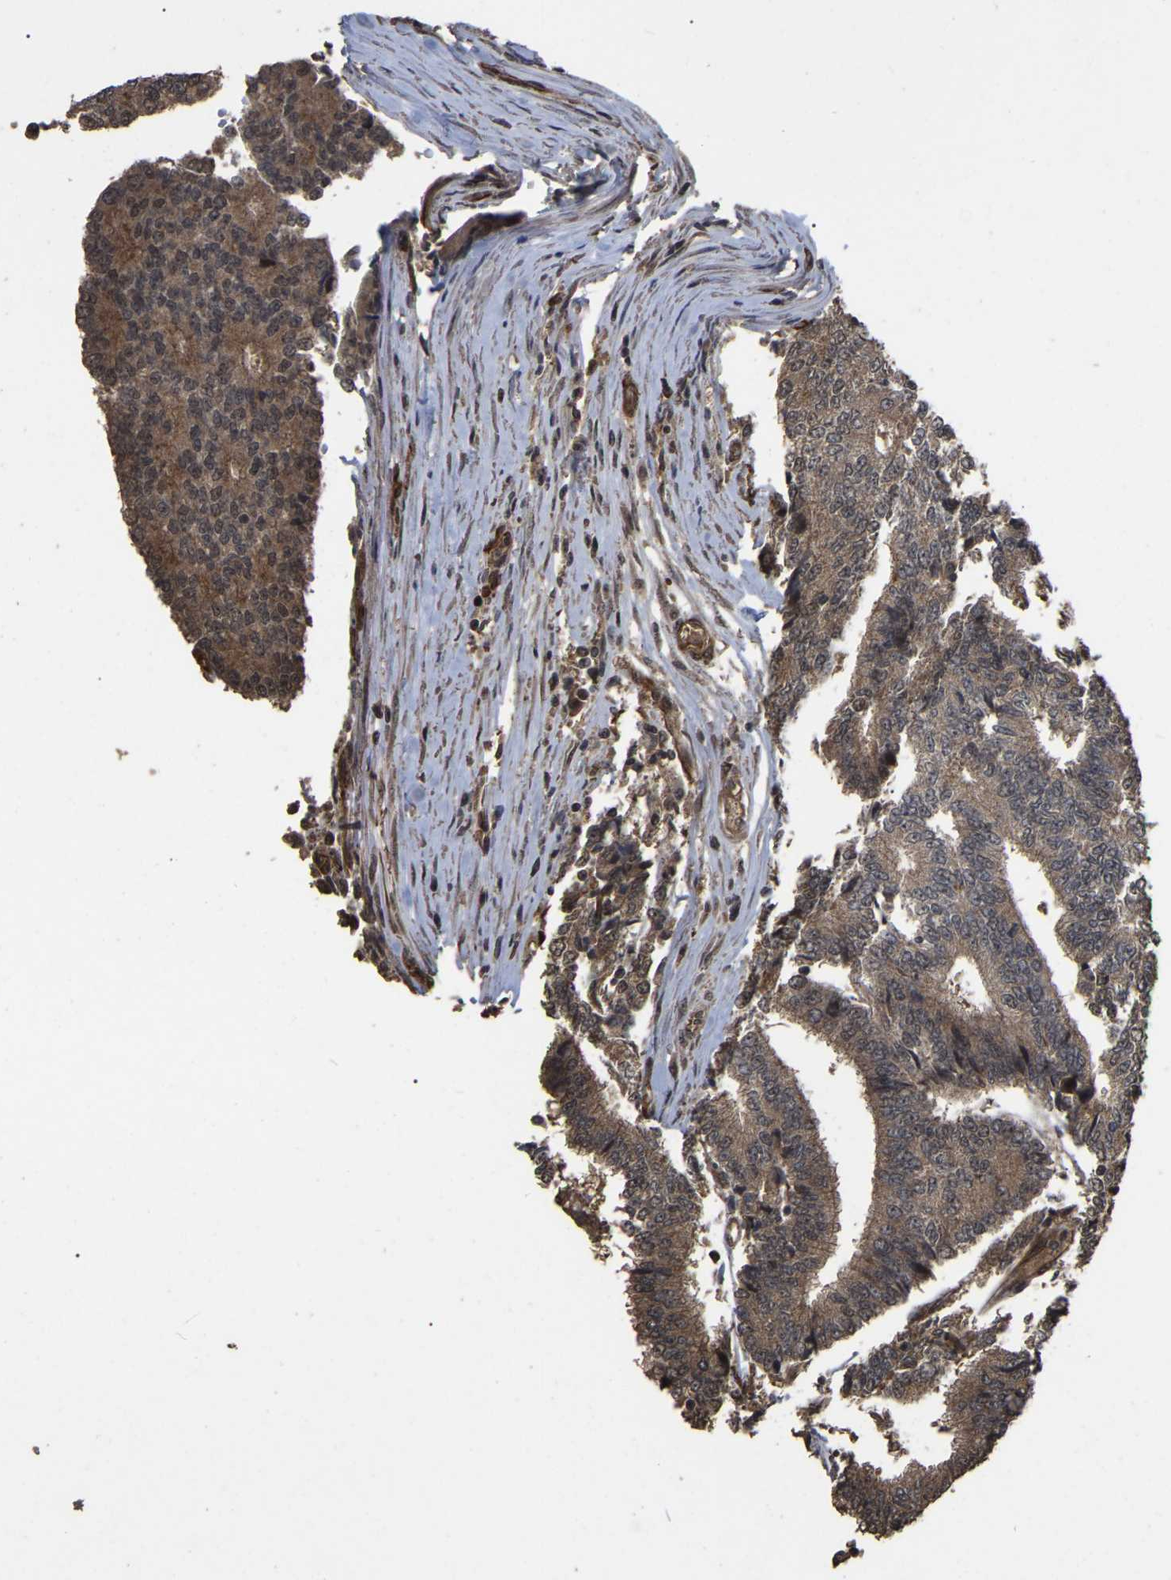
{"staining": {"intensity": "moderate", "quantity": ">75%", "location": "cytoplasmic/membranous"}, "tissue": "prostate cancer", "cell_type": "Tumor cells", "image_type": "cancer", "snomed": [{"axis": "morphology", "description": "Normal tissue, NOS"}, {"axis": "morphology", "description": "Adenocarcinoma, High grade"}, {"axis": "topography", "description": "Prostate"}, {"axis": "topography", "description": "Seminal veicle"}], "caption": "Immunohistochemical staining of human adenocarcinoma (high-grade) (prostate) exhibits medium levels of moderate cytoplasmic/membranous staining in about >75% of tumor cells.", "gene": "FAM161B", "patient": {"sex": "male", "age": 55}}